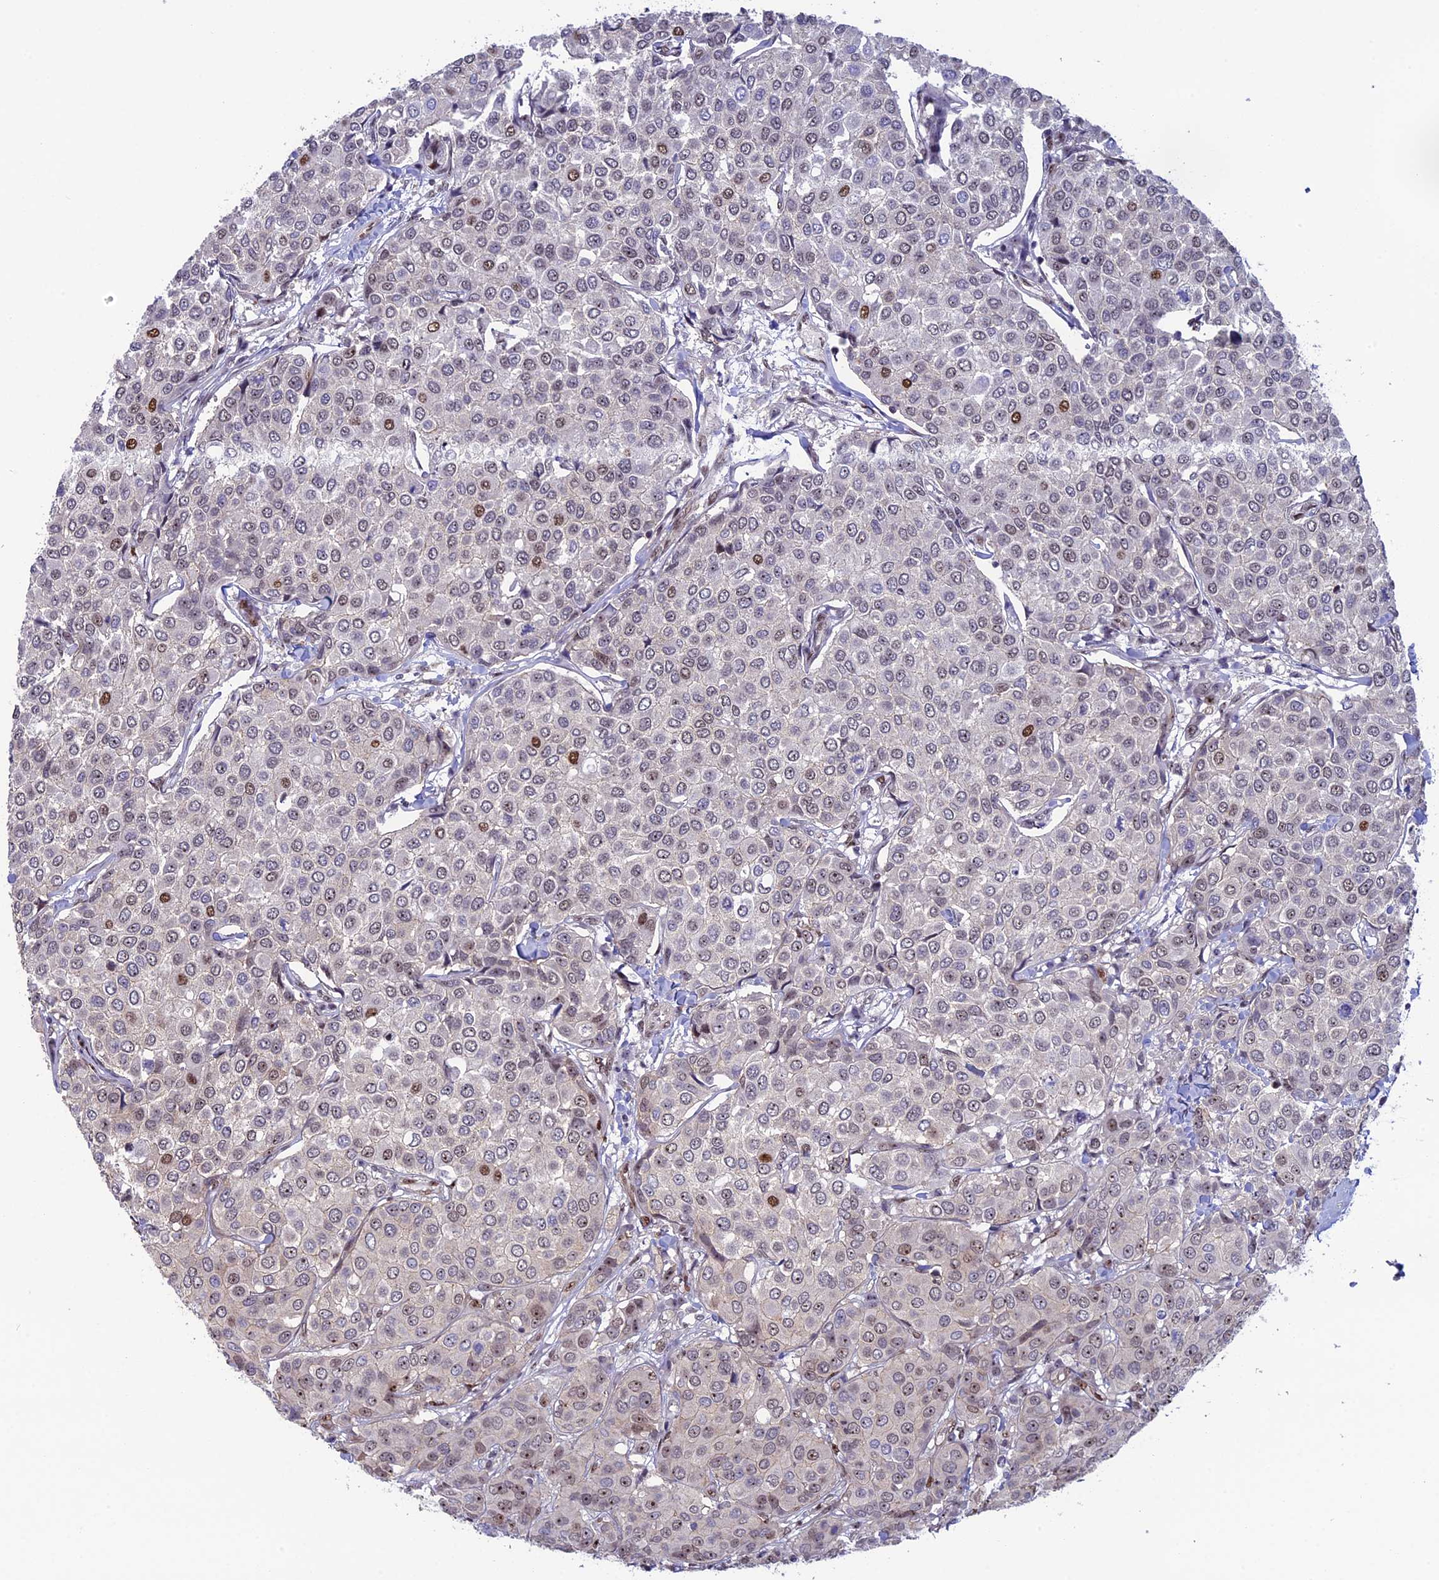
{"staining": {"intensity": "weak", "quantity": "25%-75%", "location": "nuclear"}, "tissue": "breast cancer", "cell_type": "Tumor cells", "image_type": "cancer", "snomed": [{"axis": "morphology", "description": "Duct carcinoma"}, {"axis": "topography", "description": "Breast"}], "caption": "Weak nuclear expression for a protein is seen in about 25%-75% of tumor cells of breast infiltrating ductal carcinoma using immunohistochemistry.", "gene": "CCDC86", "patient": {"sex": "female", "age": 55}}